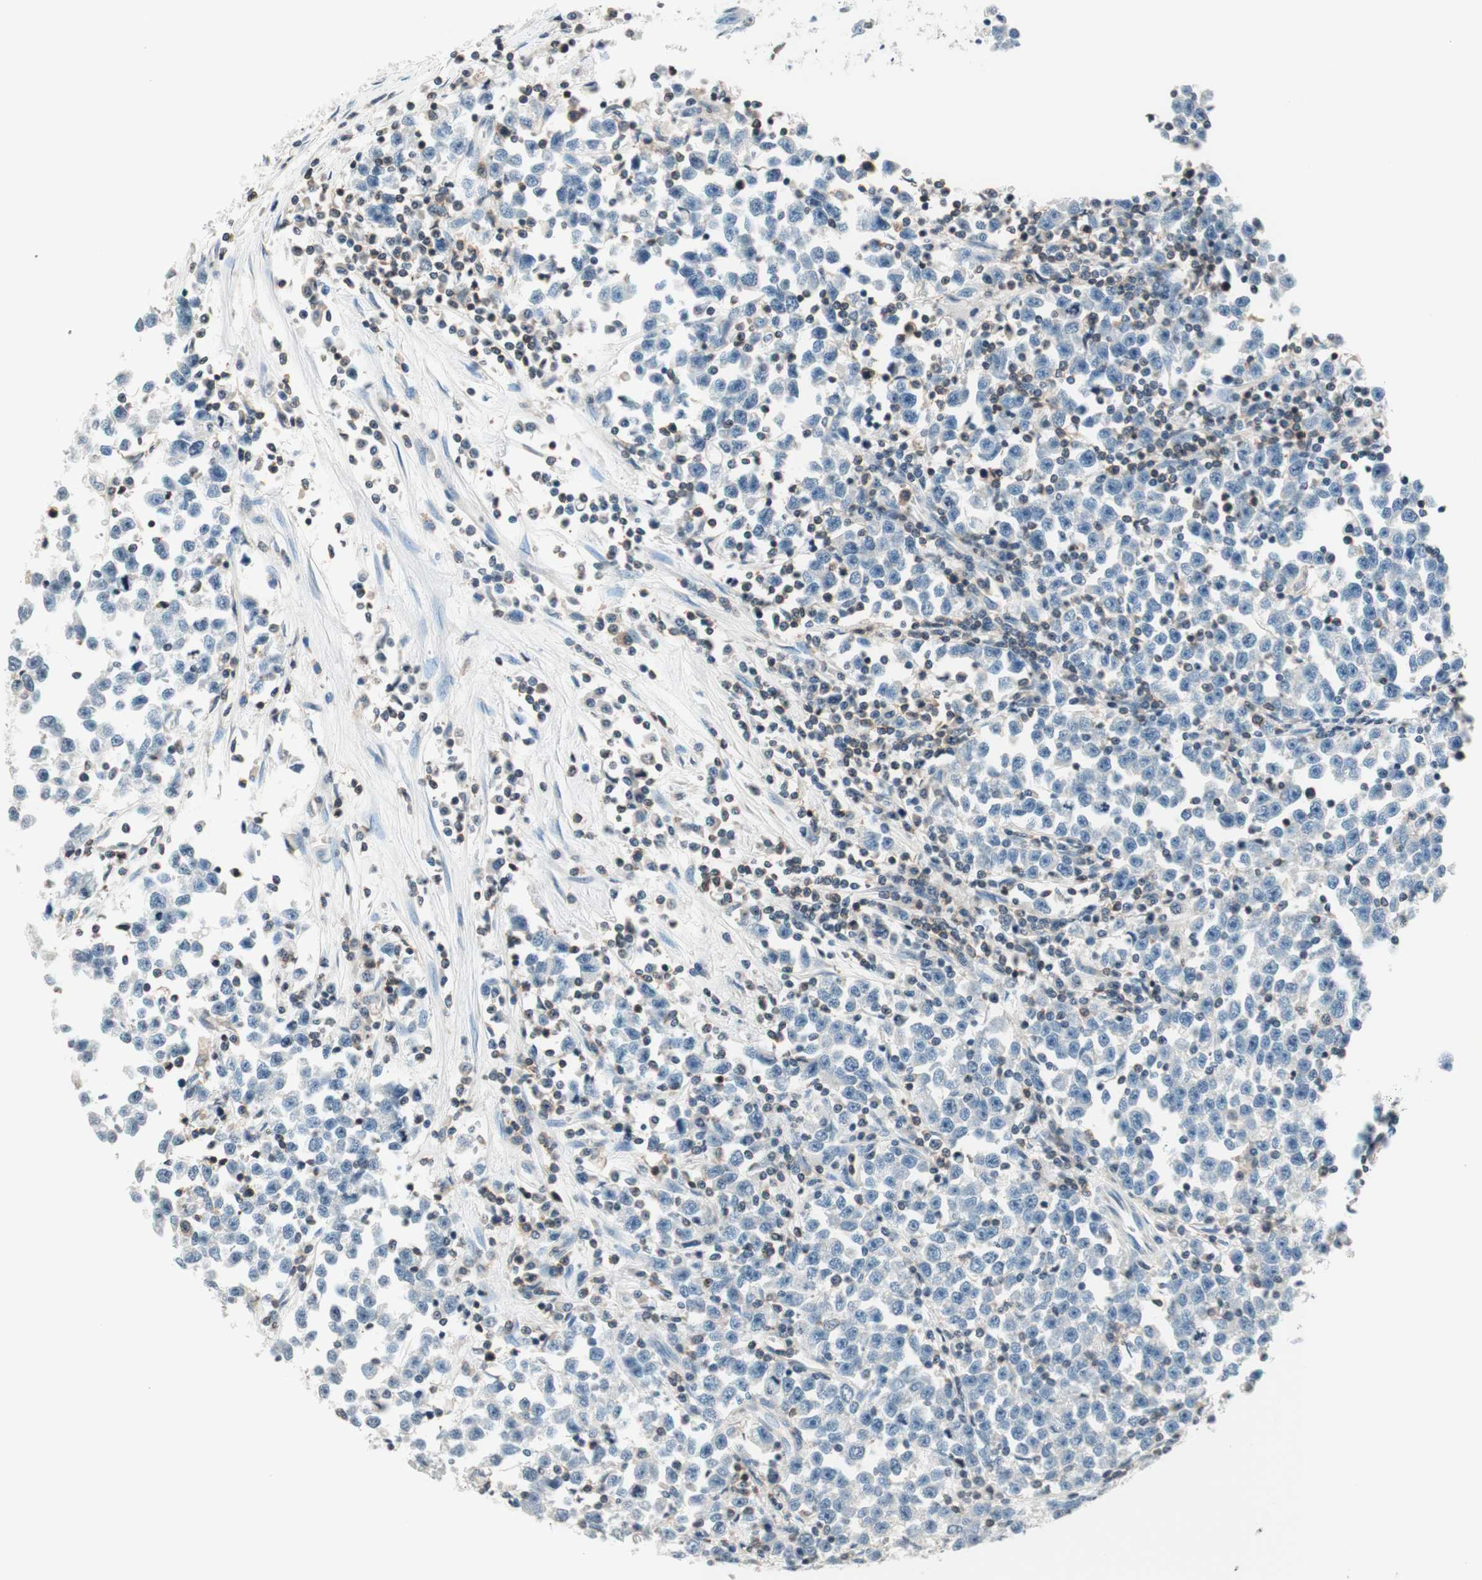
{"staining": {"intensity": "negative", "quantity": "none", "location": "none"}, "tissue": "testis cancer", "cell_type": "Tumor cells", "image_type": "cancer", "snomed": [{"axis": "morphology", "description": "Seminoma, NOS"}, {"axis": "topography", "description": "Testis"}], "caption": "Tumor cells show no significant protein expression in testis cancer. (Stains: DAB immunohistochemistry with hematoxylin counter stain, Microscopy: brightfield microscopy at high magnification).", "gene": "WIPF1", "patient": {"sex": "male", "age": 43}}